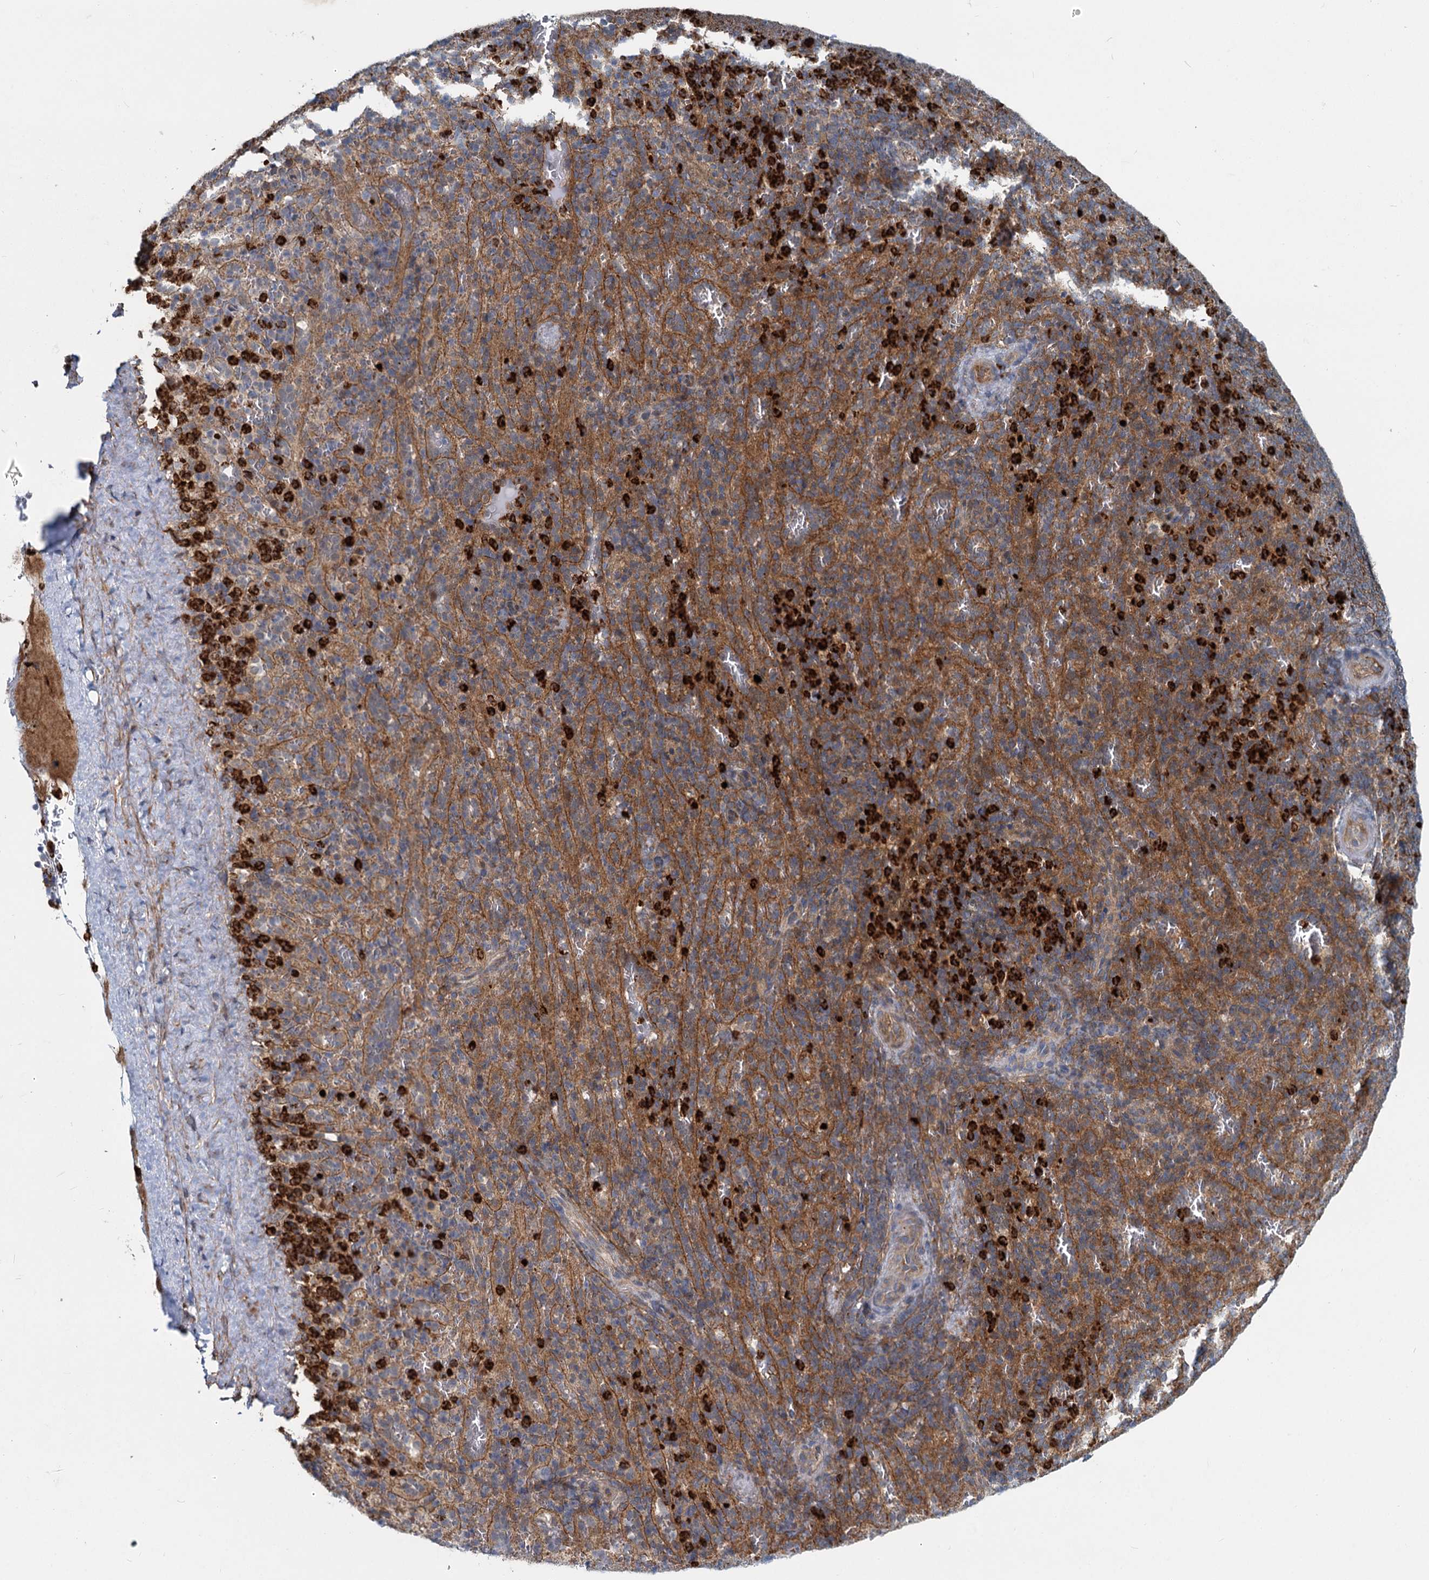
{"staining": {"intensity": "strong", "quantity": "25%-75%", "location": "cytoplasmic/membranous"}, "tissue": "spleen", "cell_type": "Cells in red pulp", "image_type": "normal", "snomed": [{"axis": "morphology", "description": "Normal tissue, NOS"}, {"axis": "topography", "description": "Spleen"}], "caption": "Protein positivity by immunohistochemistry (IHC) reveals strong cytoplasmic/membranous positivity in about 25%-75% of cells in red pulp in benign spleen. The protein of interest is stained brown, and the nuclei are stained in blue (DAB (3,3'-diaminobenzidine) IHC with brightfield microscopy, high magnification).", "gene": "ADCY2", "patient": {"sex": "female", "age": 21}}